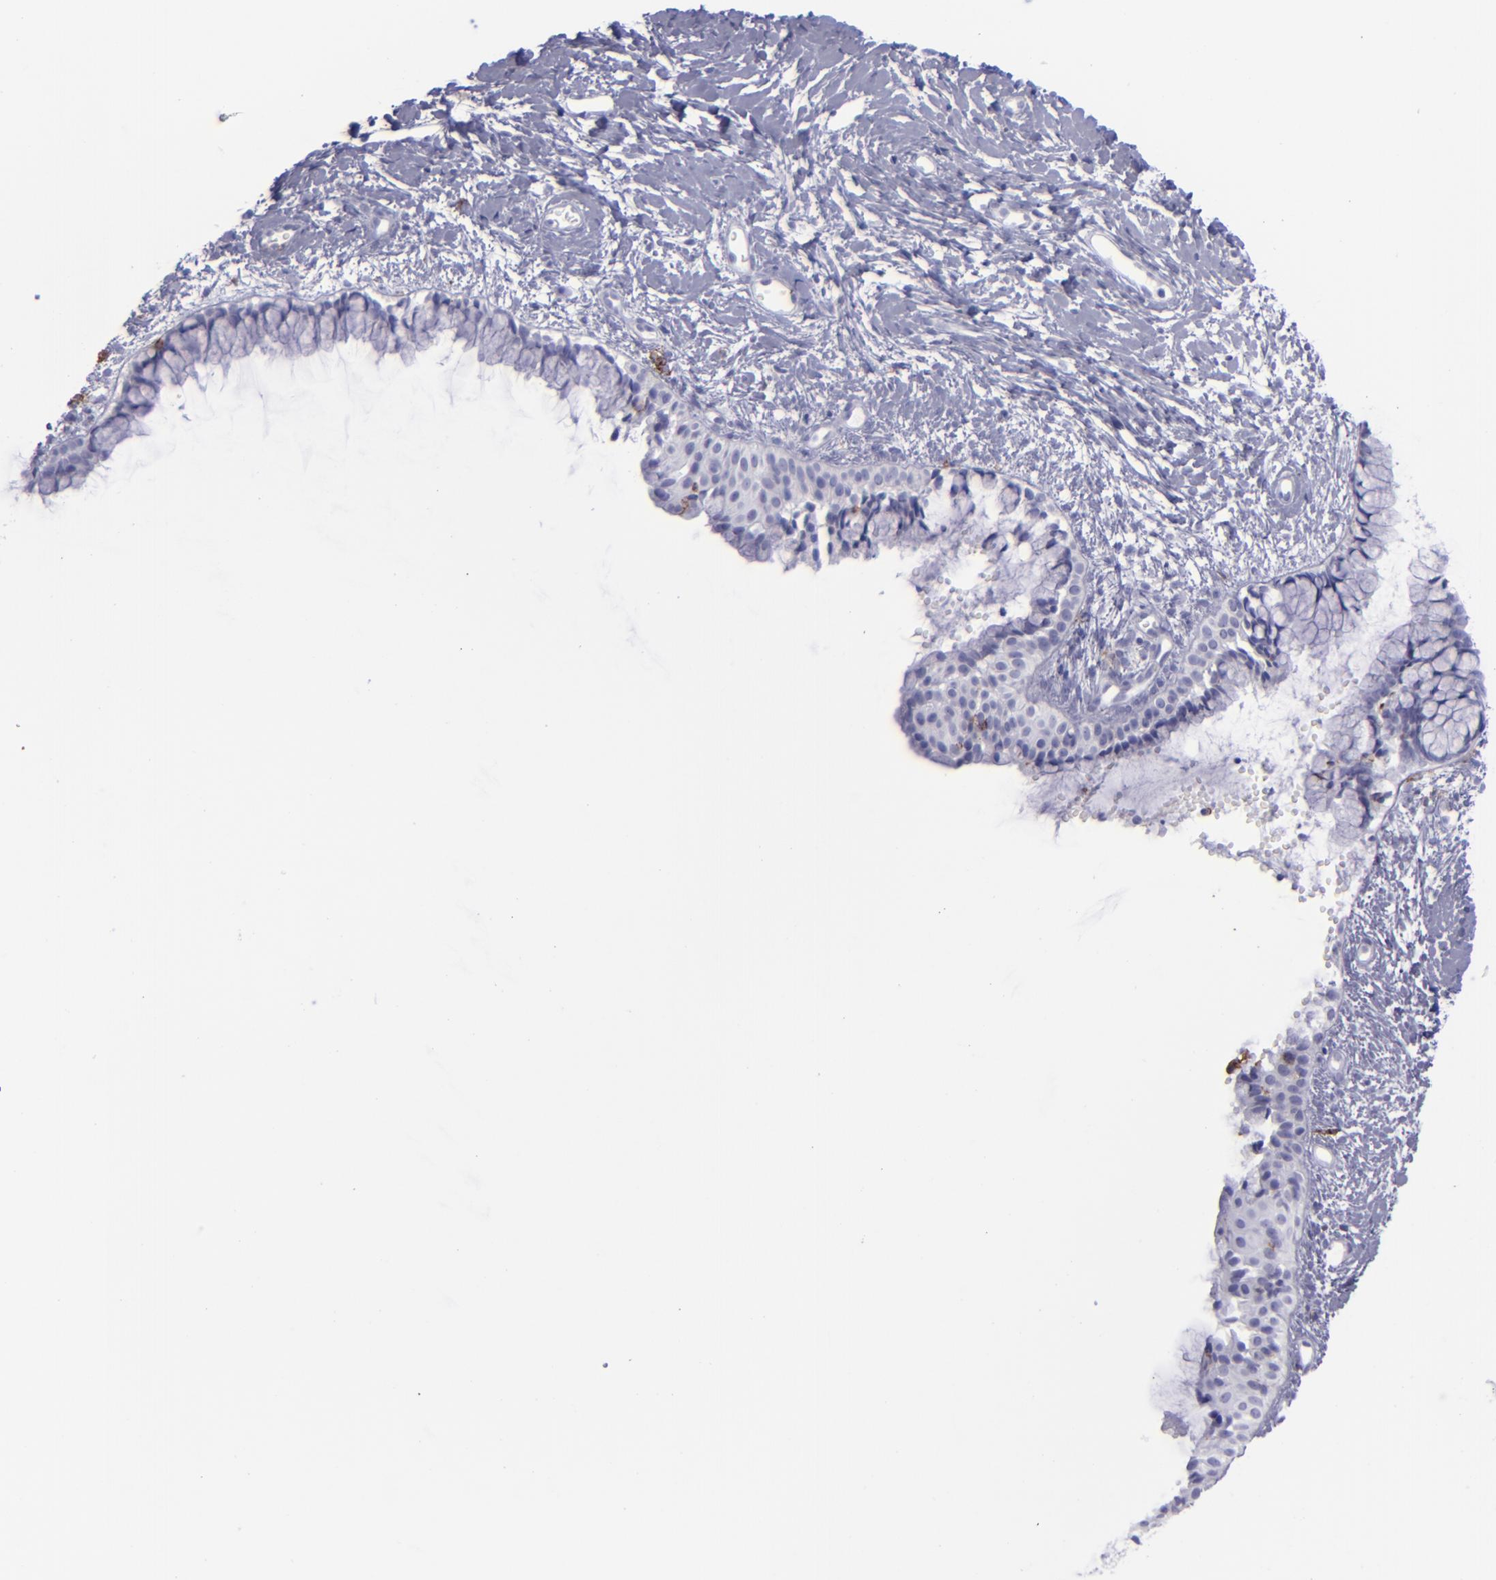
{"staining": {"intensity": "negative", "quantity": "none", "location": "none"}, "tissue": "cervix", "cell_type": "Glandular cells", "image_type": "normal", "snomed": [{"axis": "morphology", "description": "Normal tissue, NOS"}, {"axis": "topography", "description": "Cervix"}], "caption": "Micrograph shows no protein expression in glandular cells of unremarkable cervix.", "gene": "SELPLG", "patient": {"sex": "female", "age": 46}}